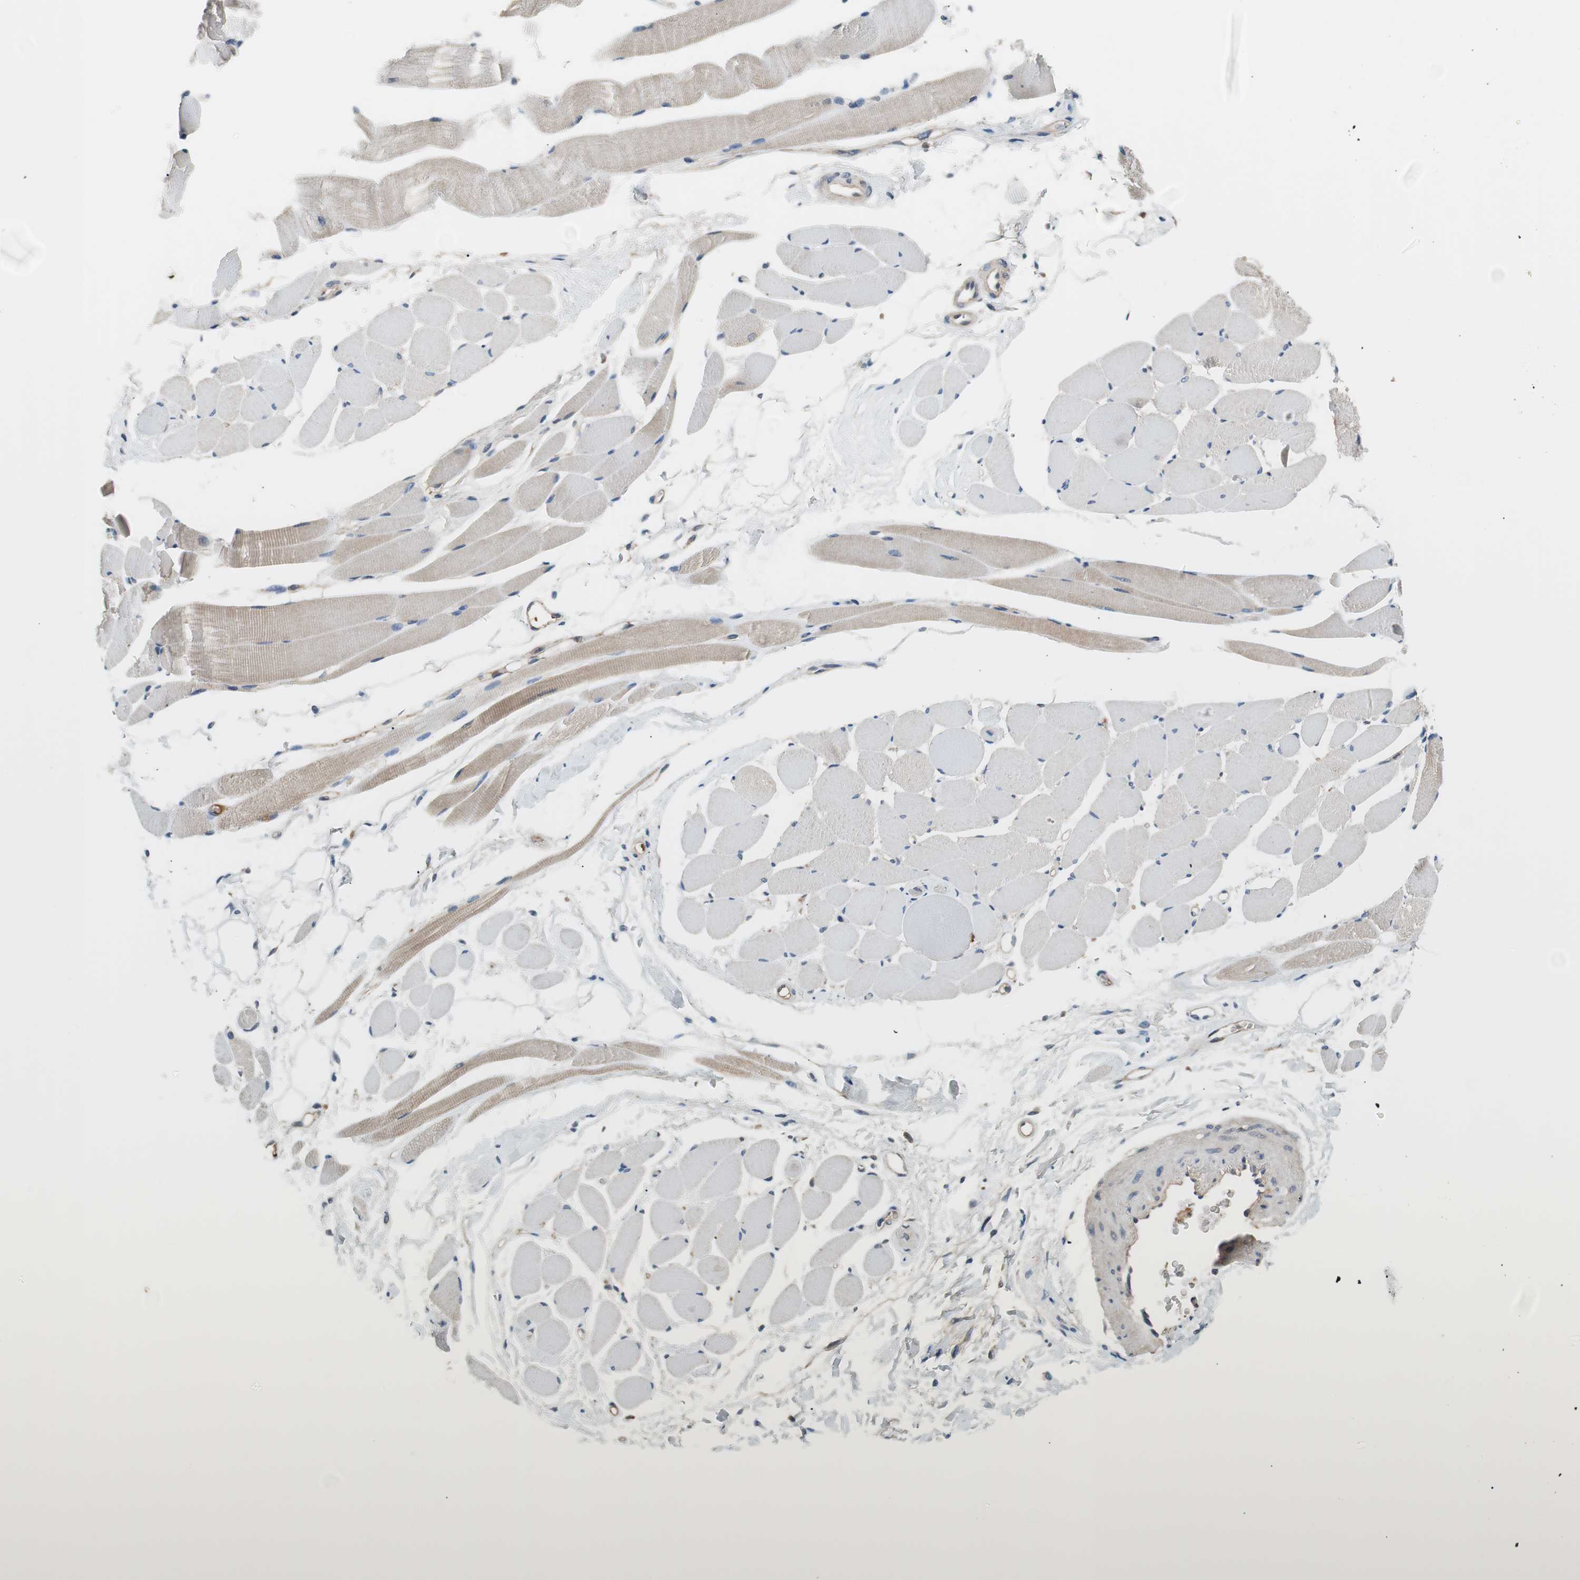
{"staining": {"intensity": "weak", "quantity": "25%-75%", "location": "cytoplasmic/membranous"}, "tissue": "skeletal muscle", "cell_type": "Myocytes", "image_type": "normal", "snomed": [{"axis": "morphology", "description": "Normal tissue, NOS"}, {"axis": "topography", "description": "Skeletal muscle"}, {"axis": "topography", "description": "Peripheral nerve tissue"}], "caption": "Brown immunohistochemical staining in unremarkable skeletal muscle demonstrates weak cytoplasmic/membranous staining in about 25%-75% of myocytes.", "gene": "C4A", "patient": {"sex": "female", "age": 84}}